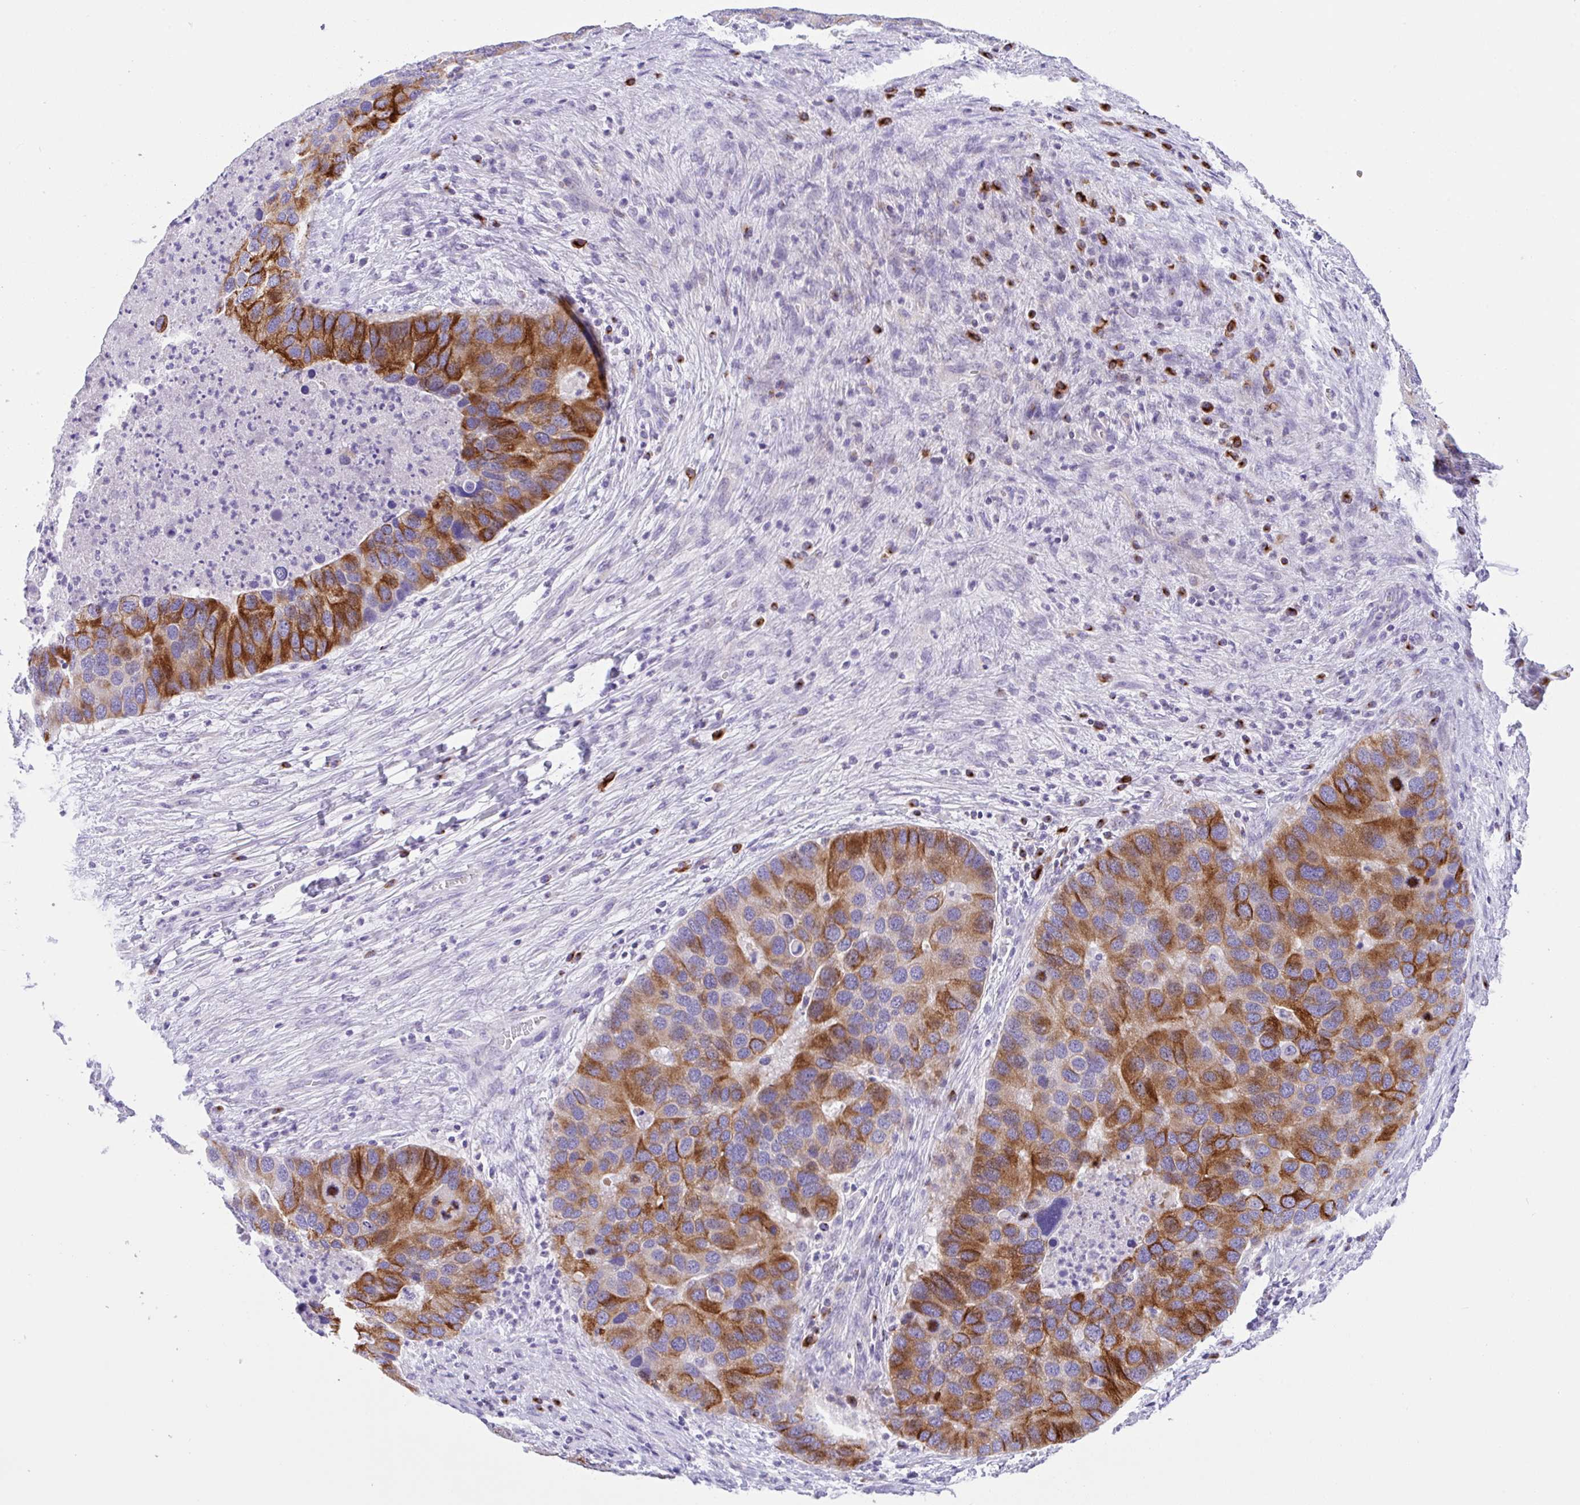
{"staining": {"intensity": "strong", "quantity": "25%-75%", "location": "cytoplasmic/membranous"}, "tissue": "lung cancer", "cell_type": "Tumor cells", "image_type": "cancer", "snomed": [{"axis": "morphology", "description": "Aneuploidy"}, {"axis": "morphology", "description": "Adenocarcinoma, NOS"}, {"axis": "topography", "description": "Lymph node"}, {"axis": "topography", "description": "Lung"}], "caption": "Immunohistochemistry (DAB (3,3'-diaminobenzidine)) staining of adenocarcinoma (lung) exhibits strong cytoplasmic/membranous protein staining in approximately 25%-75% of tumor cells.", "gene": "FBXL20", "patient": {"sex": "female", "age": 74}}